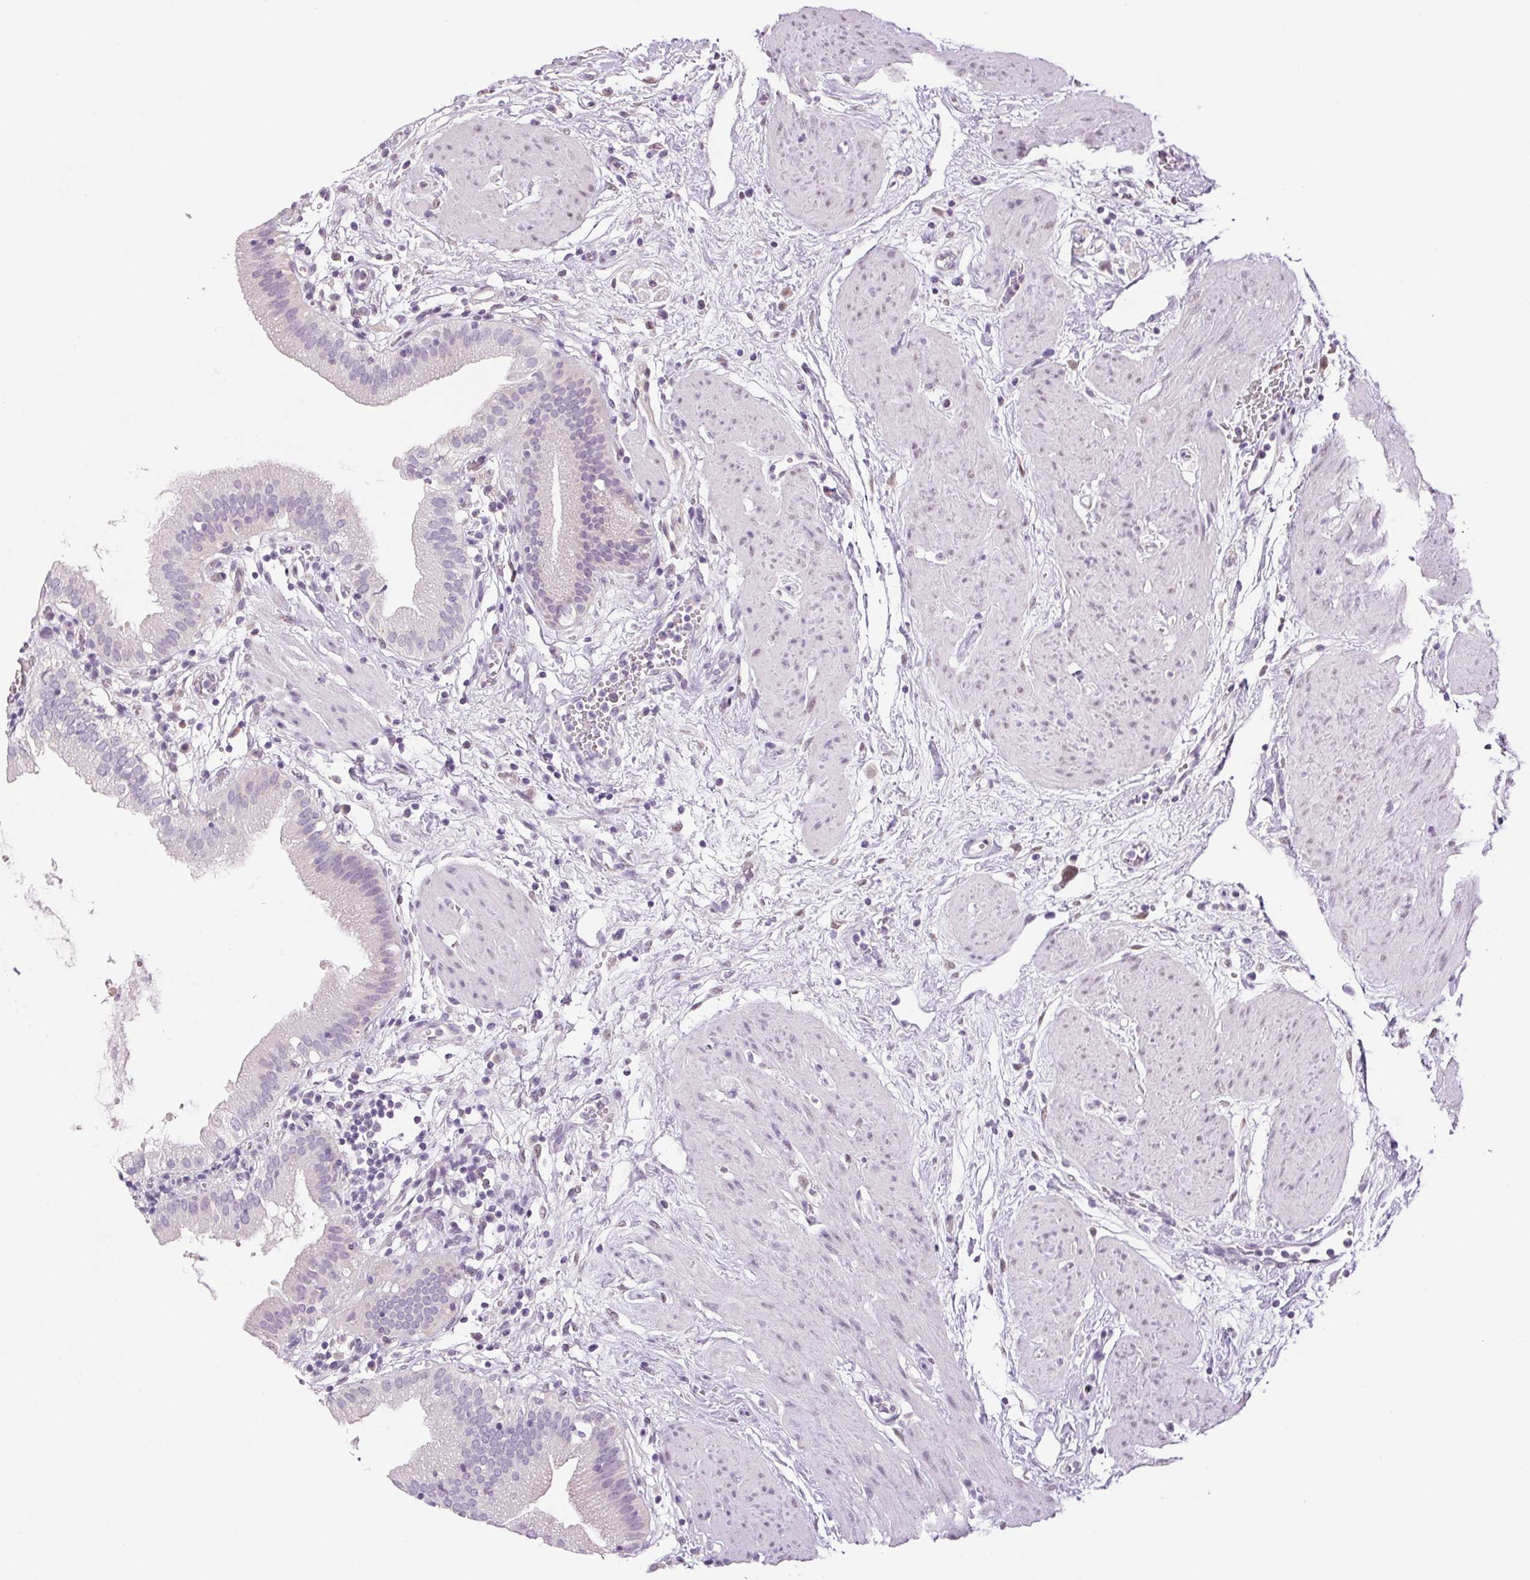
{"staining": {"intensity": "negative", "quantity": "none", "location": "none"}, "tissue": "gallbladder", "cell_type": "Glandular cells", "image_type": "normal", "snomed": [{"axis": "morphology", "description": "Normal tissue, NOS"}, {"axis": "topography", "description": "Gallbladder"}], "caption": "Micrograph shows no protein staining in glandular cells of unremarkable gallbladder.", "gene": "DNAJC6", "patient": {"sex": "female", "age": 65}}